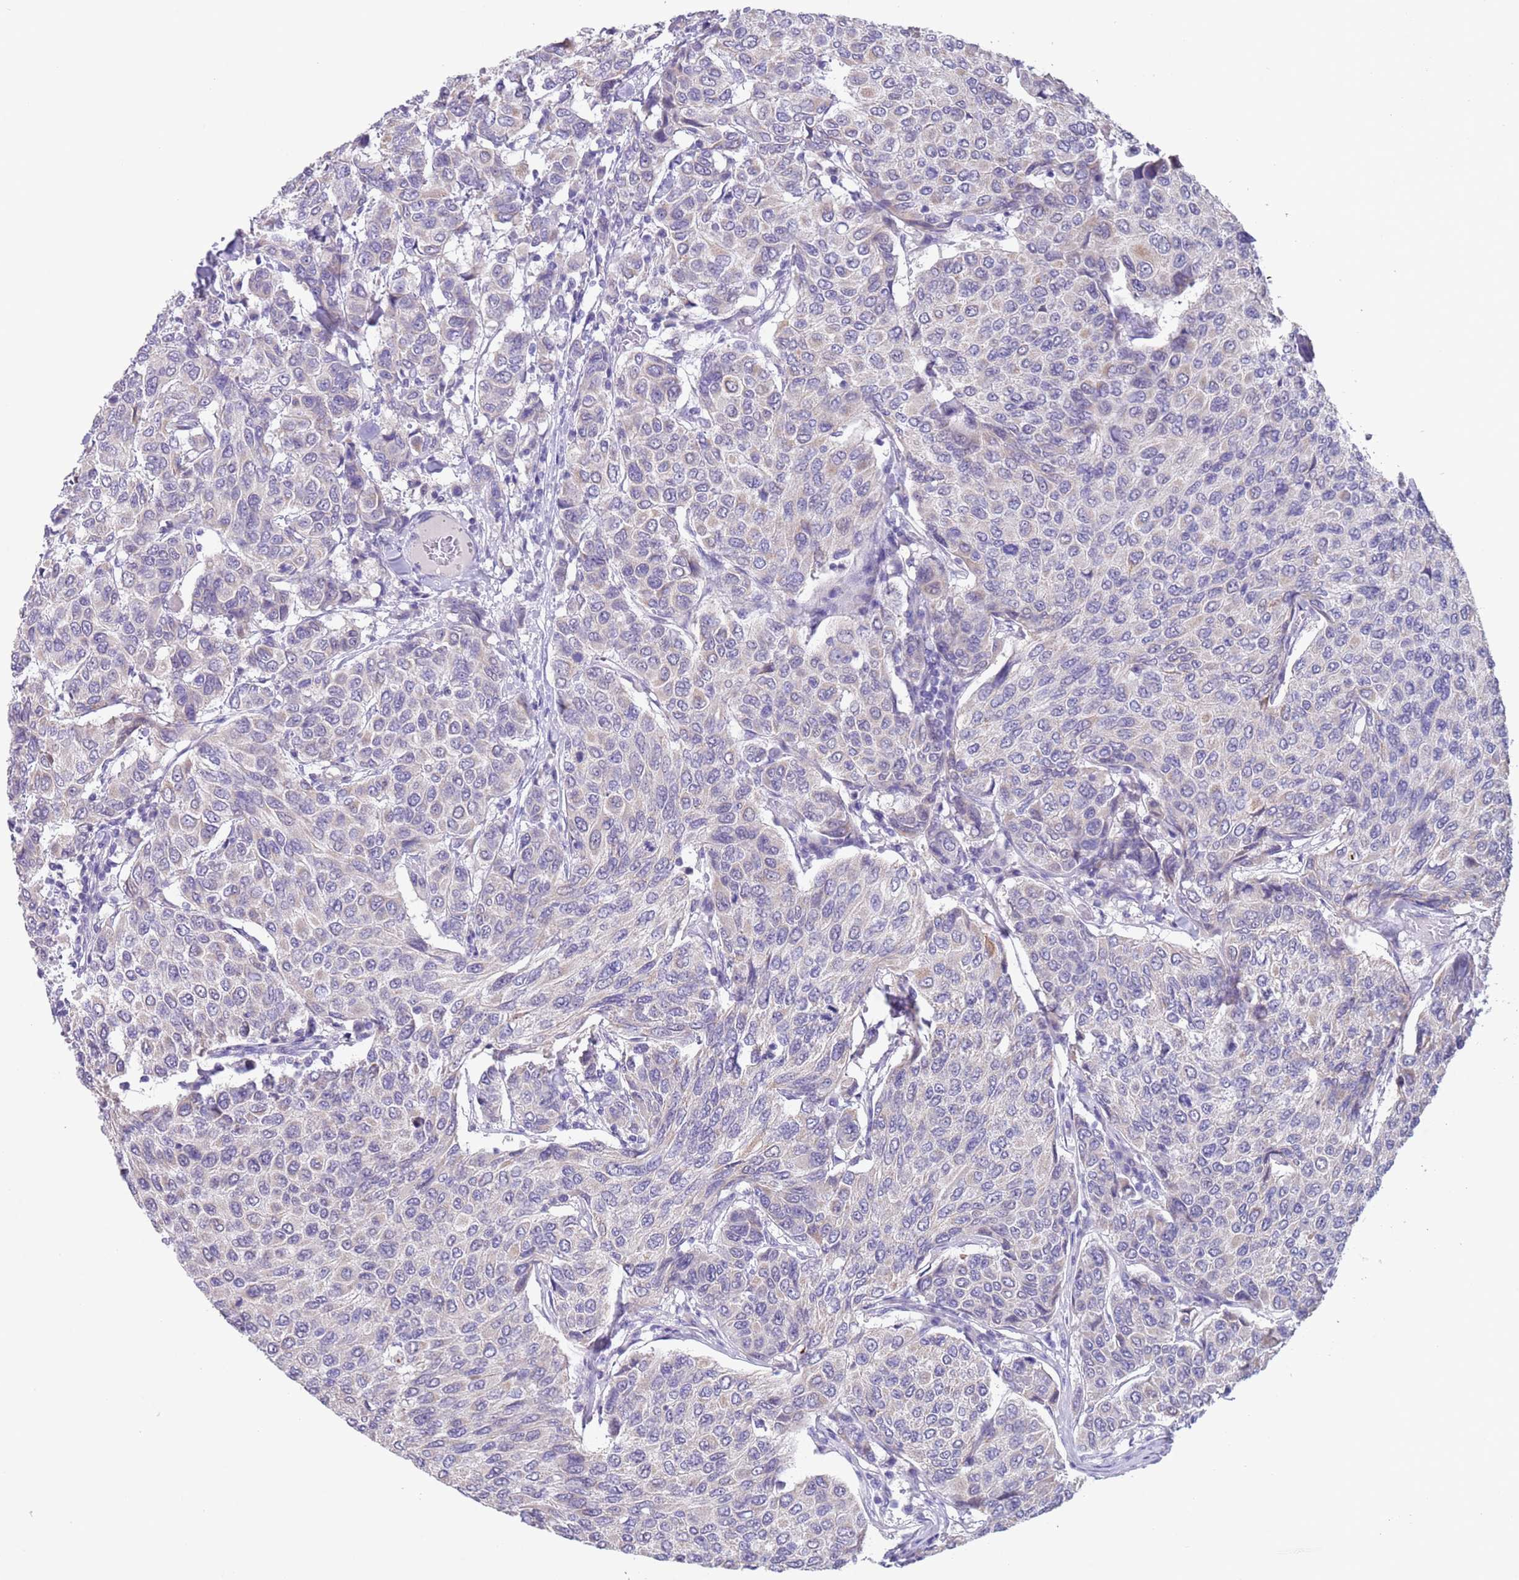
{"staining": {"intensity": "negative", "quantity": "none", "location": "none"}, "tissue": "breast cancer", "cell_type": "Tumor cells", "image_type": "cancer", "snomed": [{"axis": "morphology", "description": "Duct carcinoma"}, {"axis": "topography", "description": "Breast"}], "caption": "Immunohistochemical staining of human breast cancer (infiltrating ductal carcinoma) shows no significant expression in tumor cells.", "gene": "SPIRE2", "patient": {"sex": "female", "age": 55}}